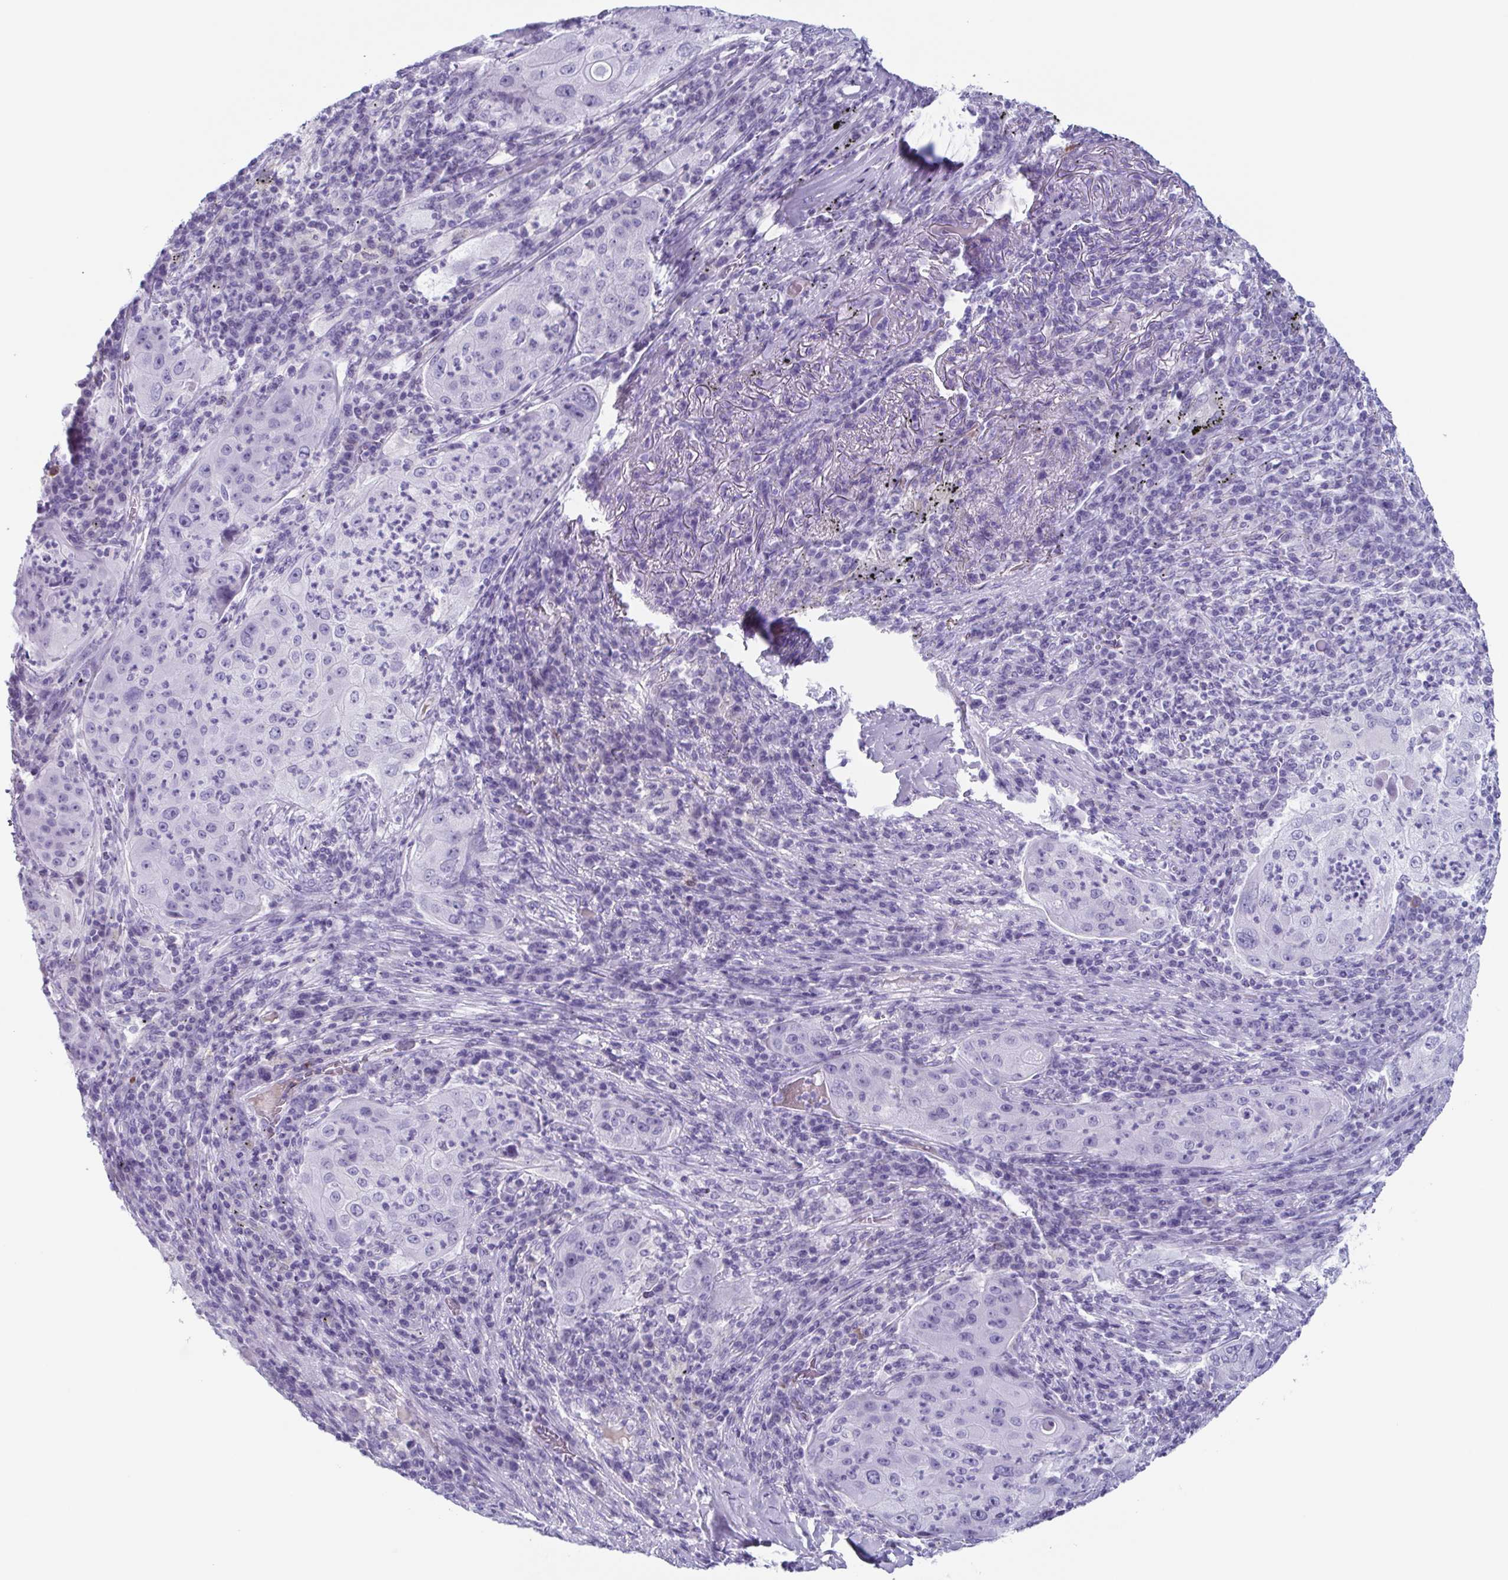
{"staining": {"intensity": "negative", "quantity": "none", "location": "none"}, "tissue": "lung cancer", "cell_type": "Tumor cells", "image_type": "cancer", "snomed": [{"axis": "morphology", "description": "Squamous cell carcinoma, NOS"}, {"axis": "topography", "description": "Lung"}], "caption": "Human lung squamous cell carcinoma stained for a protein using IHC demonstrates no positivity in tumor cells.", "gene": "ENKUR", "patient": {"sex": "female", "age": 59}}